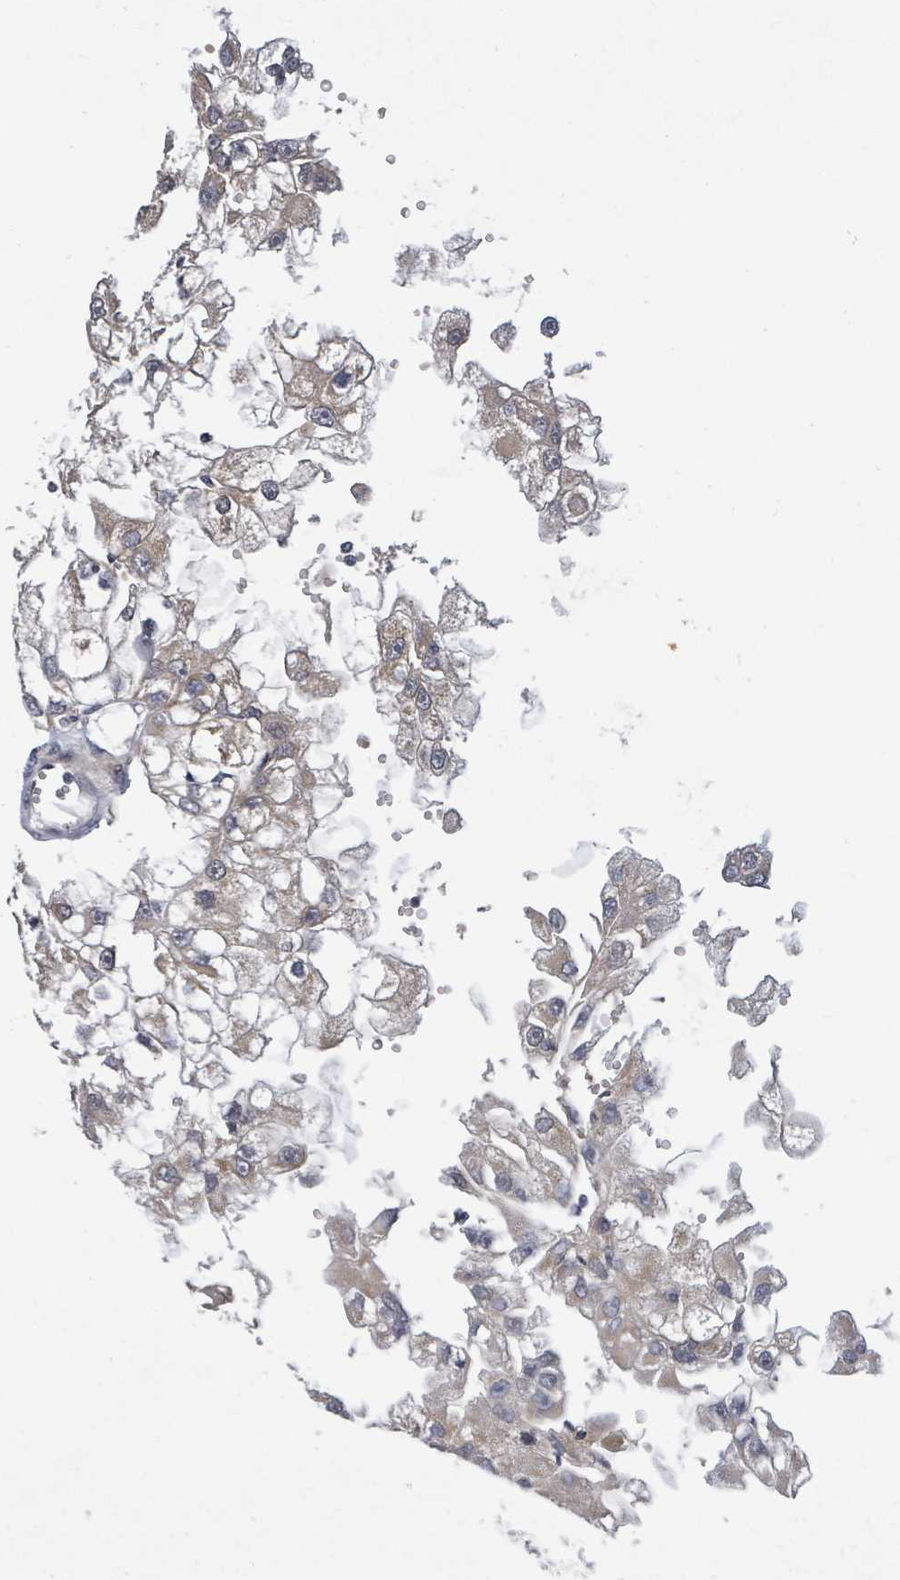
{"staining": {"intensity": "moderate", "quantity": "25%-75%", "location": "cytoplasmic/membranous"}, "tissue": "renal cancer", "cell_type": "Tumor cells", "image_type": "cancer", "snomed": [{"axis": "morphology", "description": "Adenocarcinoma, NOS"}, {"axis": "topography", "description": "Kidney"}], "caption": "Immunohistochemical staining of adenocarcinoma (renal) shows medium levels of moderate cytoplasmic/membranous protein staining in about 25%-75% of tumor cells. (Brightfield microscopy of DAB IHC at high magnification).", "gene": "ITGA11", "patient": {"sex": "male", "age": 63}}